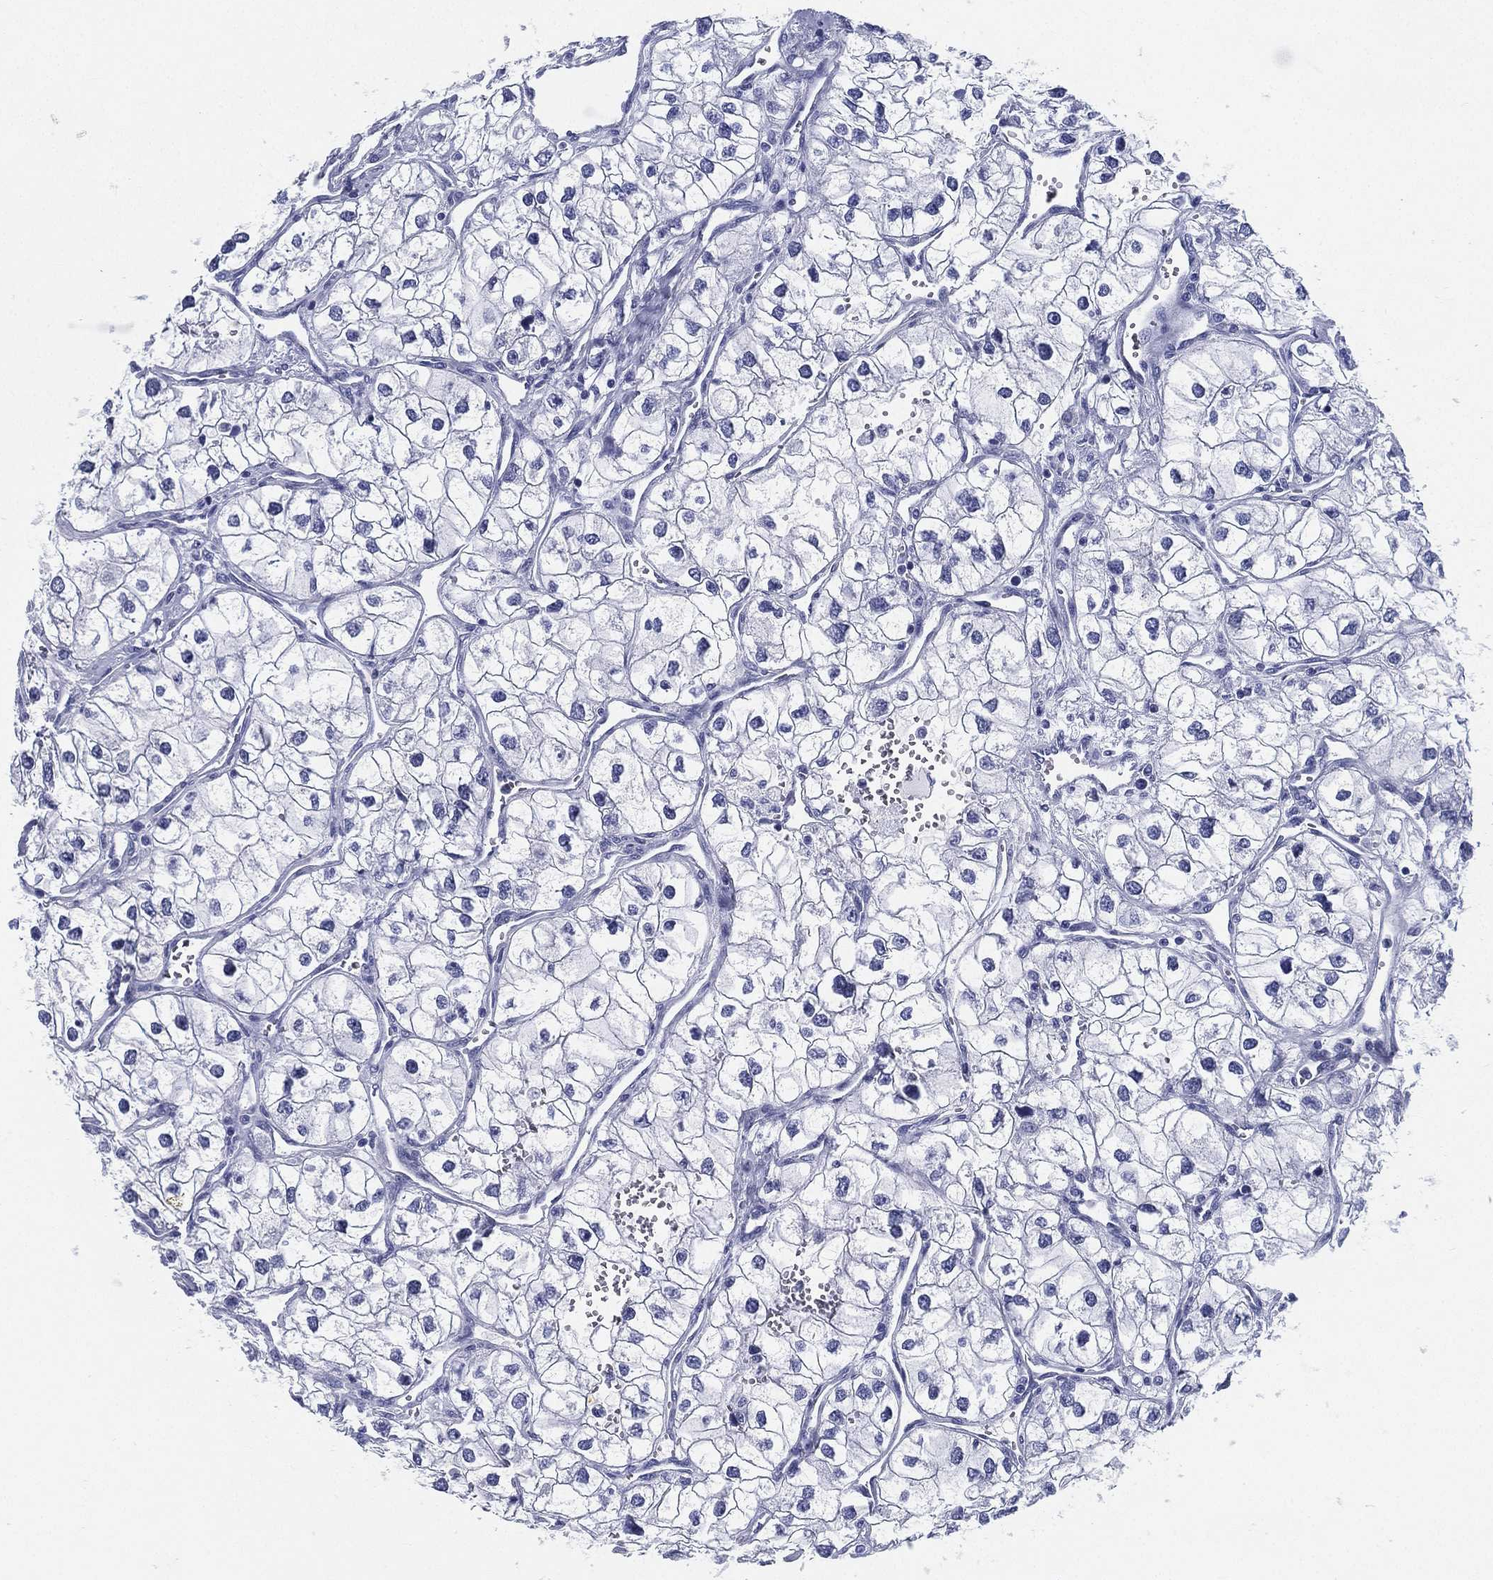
{"staining": {"intensity": "negative", "quantity": "none", "location": "none"}, "tissue": "renal cancer", "cell_type": "Tumor cells", "image_type": "cancer", "snomed": [{"axis": "morphology", "description": "Adenocarcinoma, NOS"}, {"axis": "topography", "description": "Kidney"}], "caption": "There is no significant staining in tumor cells of renal cancer (adenocarcinoma).", "gene": "ATP1B2", "patient": {"sex": "male", "age": 59}}